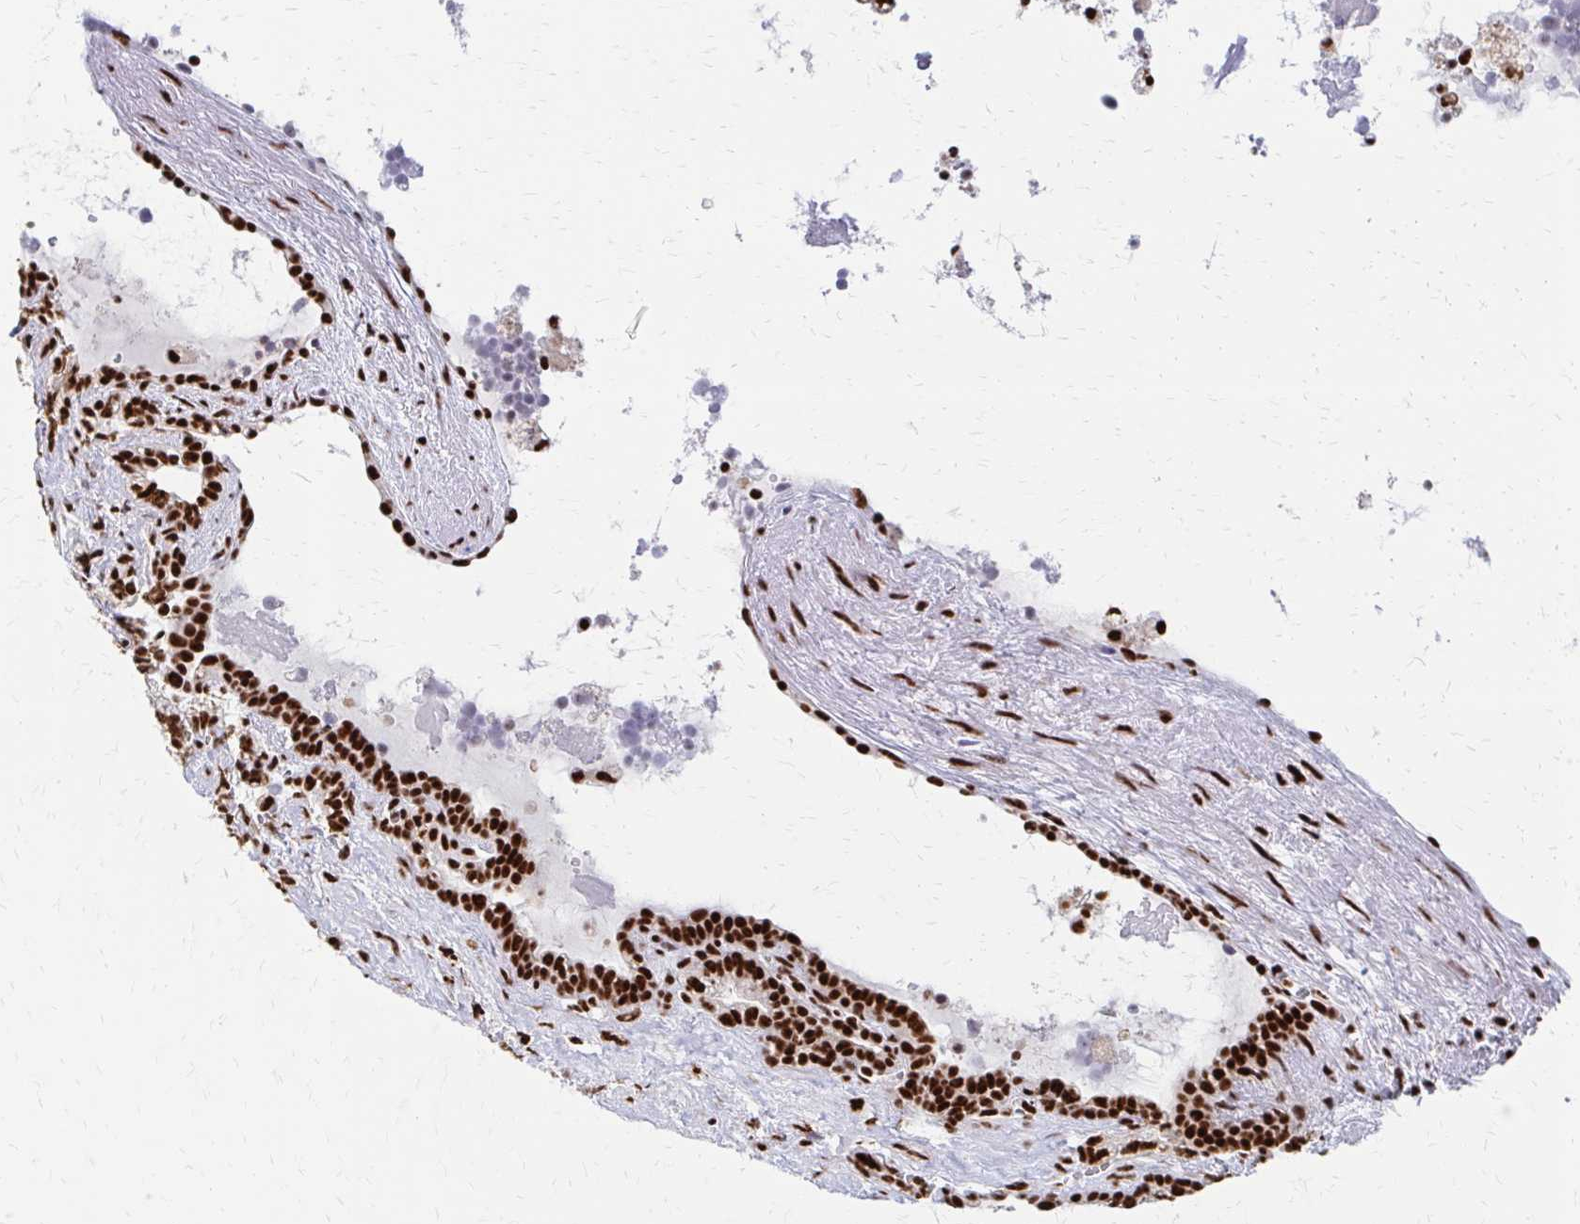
{"staining": {"intensity": "strong", "quantity": ">75%", "location": "nuclear"}, "tissue": "seminal vesicle", "cell_type": "Glandular cells", "image_type": "normal", "snomed": [{"axis": "morphology", "description": "Normal tissue, NOS"}, {"axis": "topography", "description": "Seminal veicle"}], "caption": "An immunohistochemistry image of unremarkable tissue is shown. Protein staining in brown shows strong nuclear positivity in seminal vesicle within glandular cells. (Brightfield microscopy of DAB IHC at high magnification).", "gene": "CNKSR3", "patient": {"sex": "male", "age": 76}}